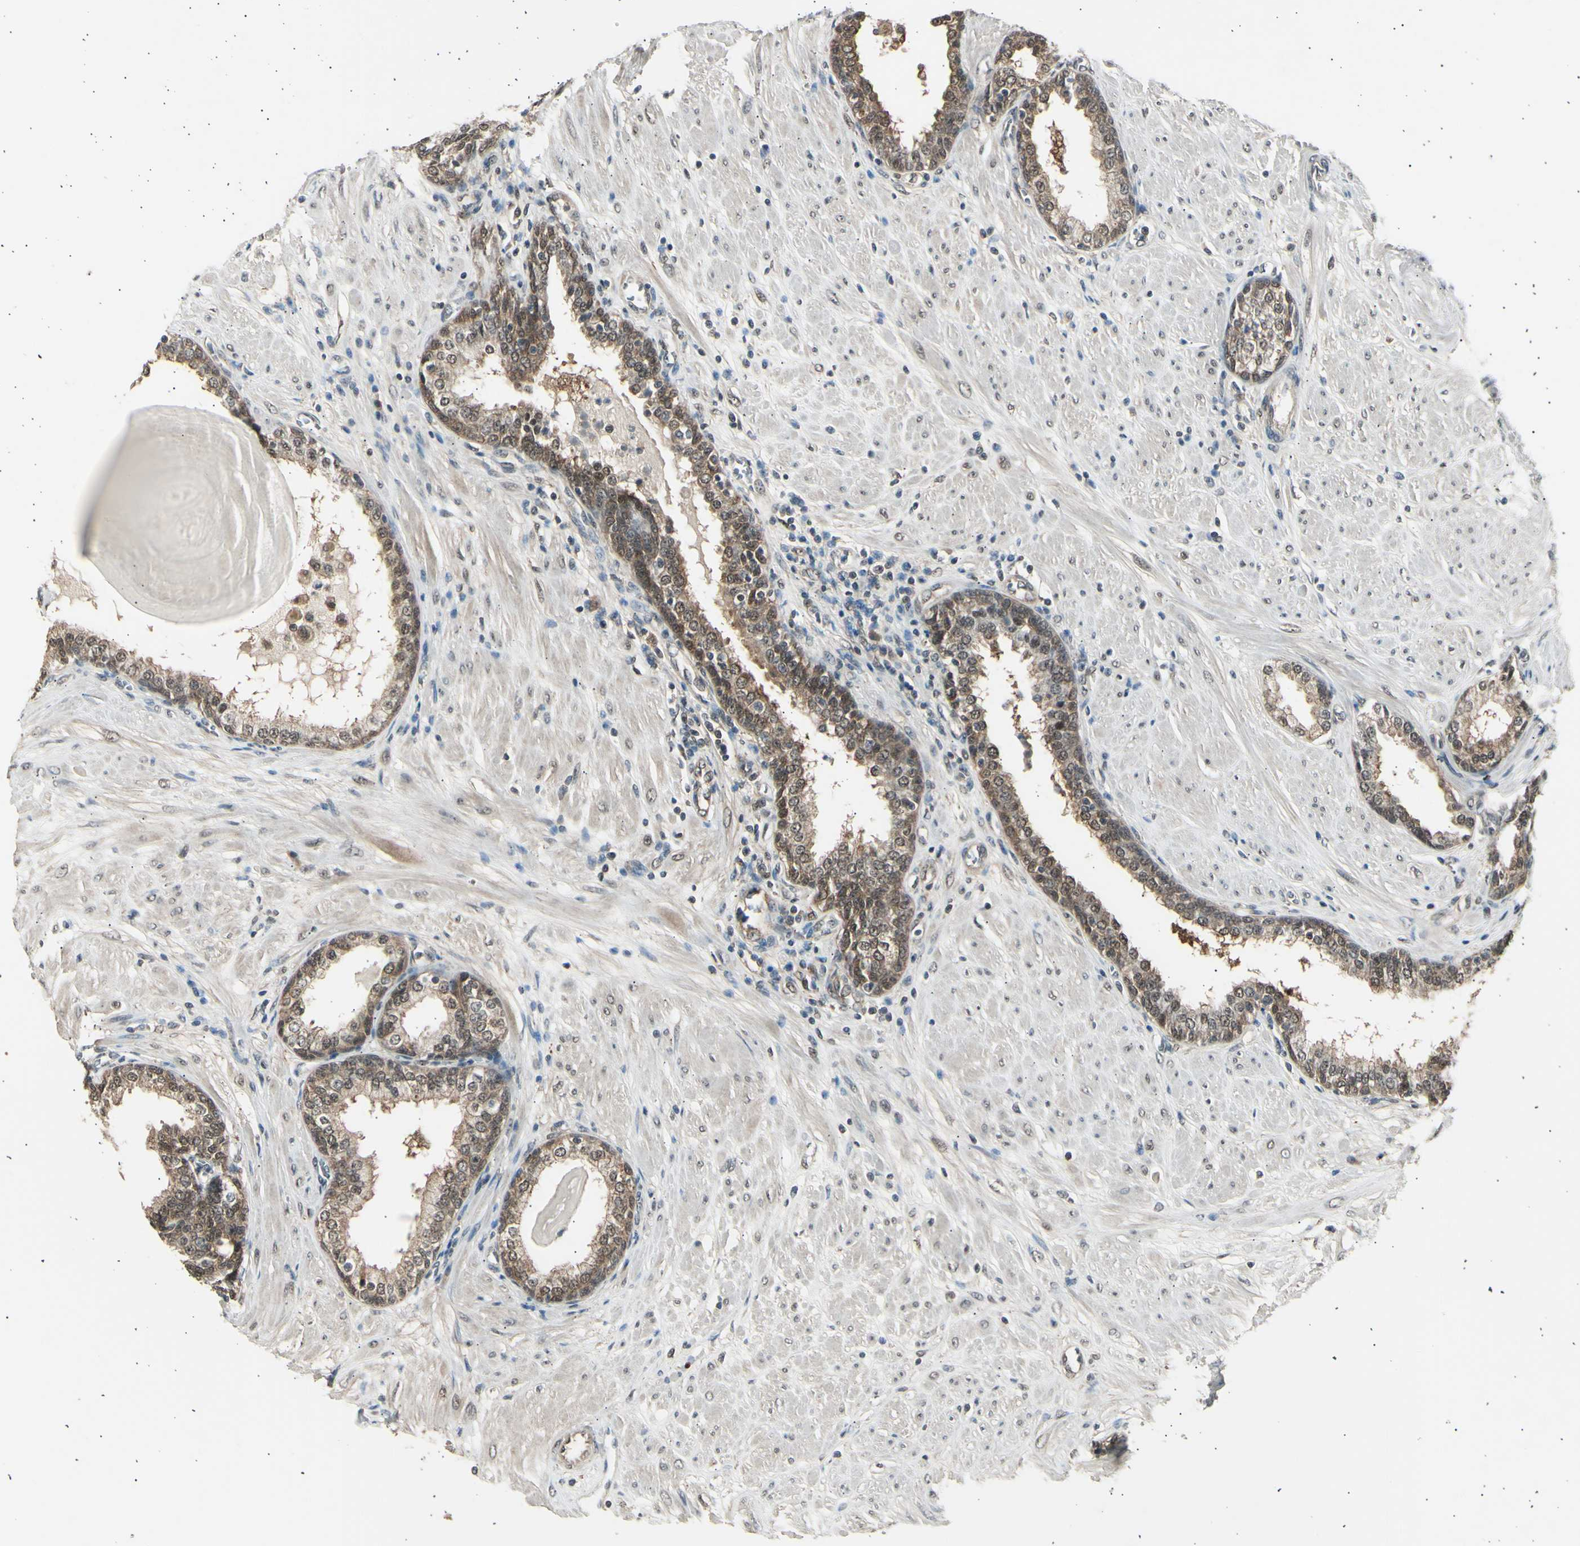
{"staining": {"intensity": "strong", "quantity": "25%-75%", "location": "nuclear"}, "tissue": "prostate", "cell_type": "Glandular cells", "image_type": "normal", "snomed": [{"axis": "morphology", "description": "Normal tissue, NOS"}, {"axis": "topography", "description": "Prostate"}], "caption": "Protein staining by immunohistochemistry (IHC) demonstrates strong nuclear staining in about 25%-75% of glandular cells in benign prostate. The staining was performed using DAB (3,3'-diaminobenzidine), with brown indicating positive protein expression. Nuclei are stained blue with hematoxylin.", "gene": "PSMD5", "patient": {"sex": "male", "age": 51}}